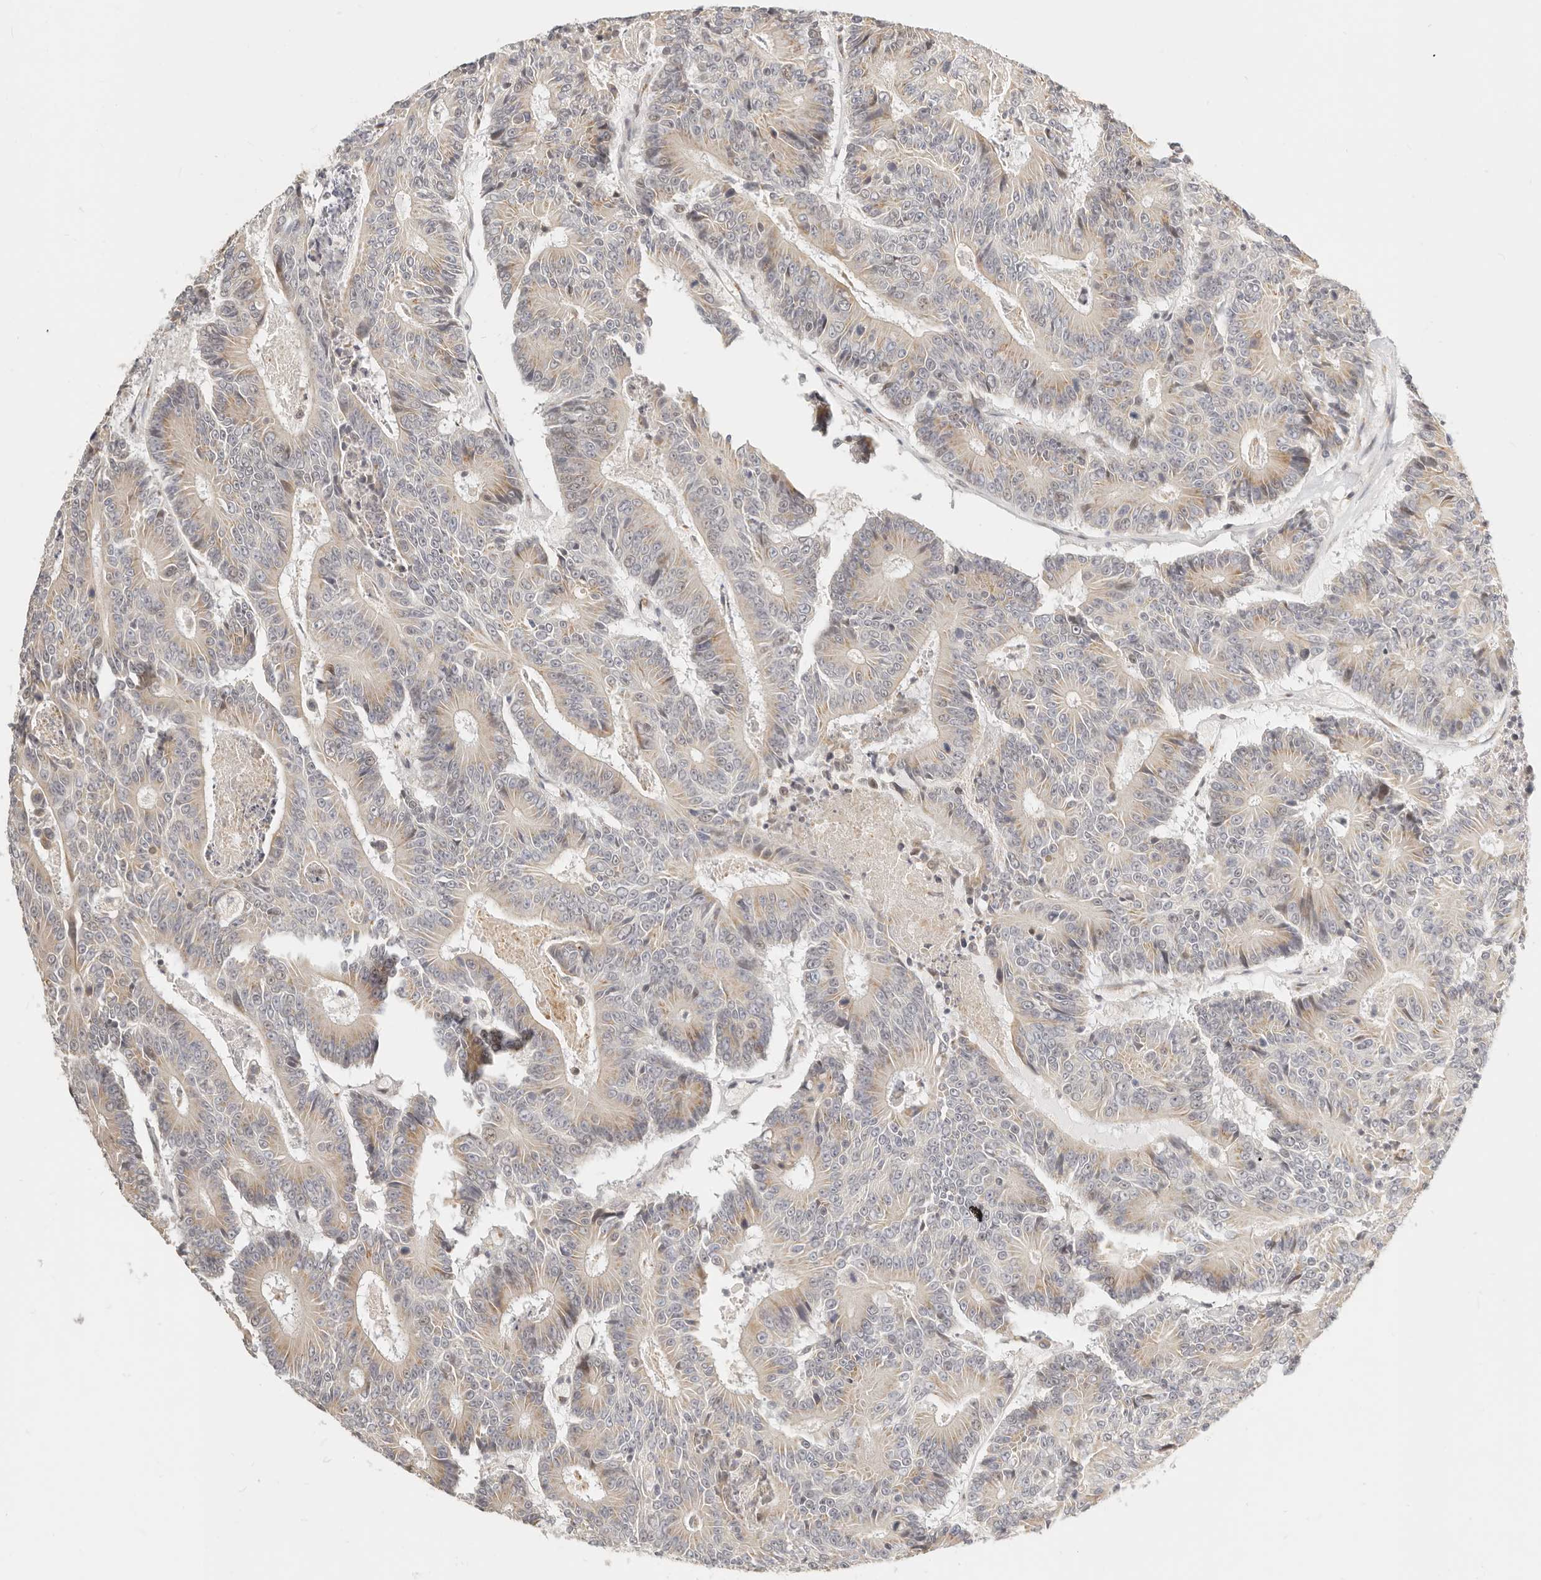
{"staining": {"intensity": "weak", "quantity": "25%-75%", "location": "cytoplasmic/membranous"}, "tissue": "colorectal cancer", "cell_type": "Tumor cells", "image_type": "cancer", "snomed": [{"axis": "morphology", "description": "Adenocarcinoma, NOS"}, {"axis": "topography", "description": "Colon"}], "caption": "A histopathology image of colorectal adenocarcinoma stained for a protein shows weak cytoplasmic/membranous brown staining in tumor cells.", "gene": "FAM20B", "patient": {"sex": "male", "age": 83}}